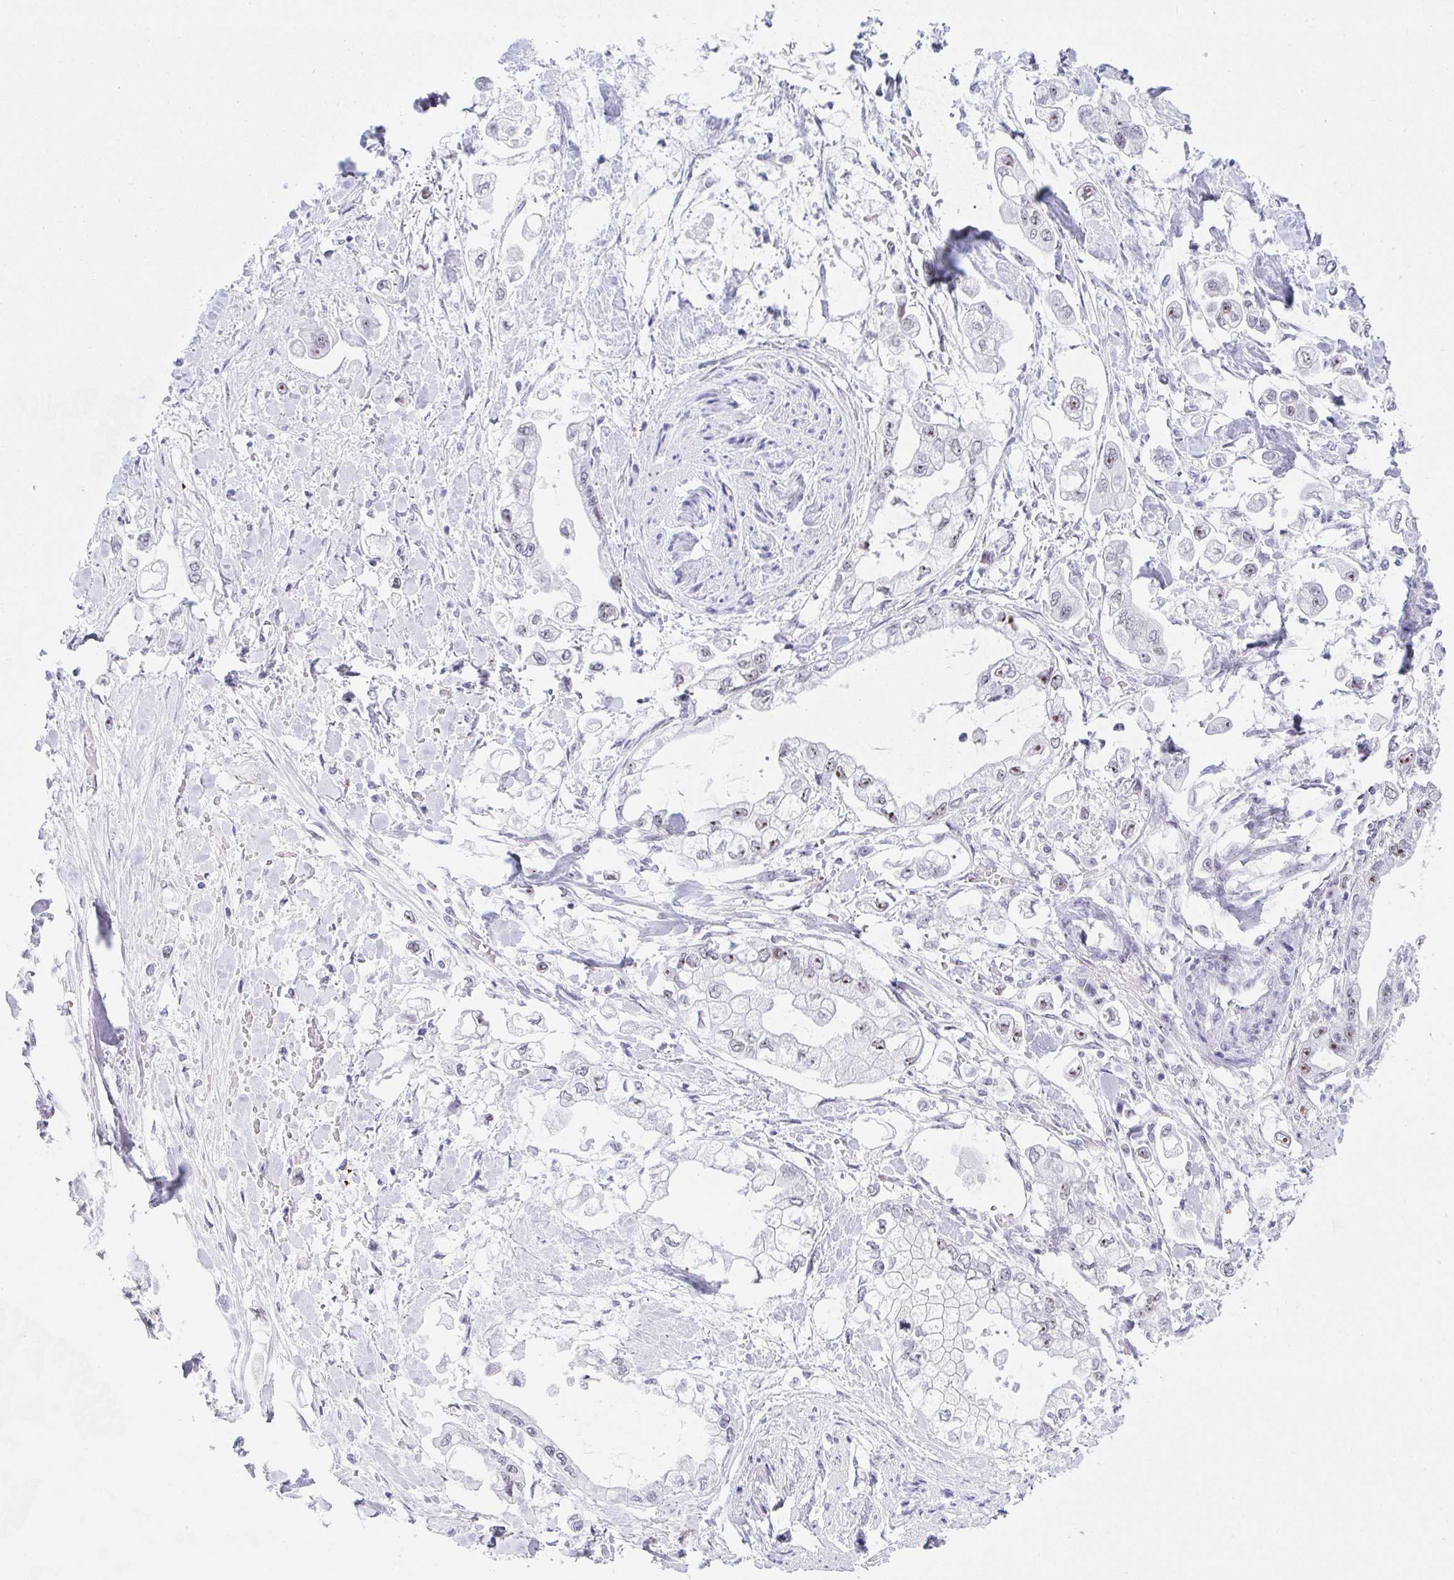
{"staining": {"intensity": "moderate", "quantity": "<25%", "location": "nuclear"}, "tissue": "stomach cancer", "cell_type": "Tumor cells", "image_type": "cancer", "snomed": [{"axis": "morphology", "description": "Adenocarcinoma, NOS"}, {"axis": "topography", "description": "Stomach"}], "caption": "IHC micrograph of neoplastic tissue: adenocarcinoma (stomach) stained using immunohistochemistry (IHC) exhibits low levels of moderate protein expression localized specifically in the nuclear of tumor cells, appearing as a nuclear brown color.", "gene": "NOP10", "patient": {"sex": "male", "age": 62}}